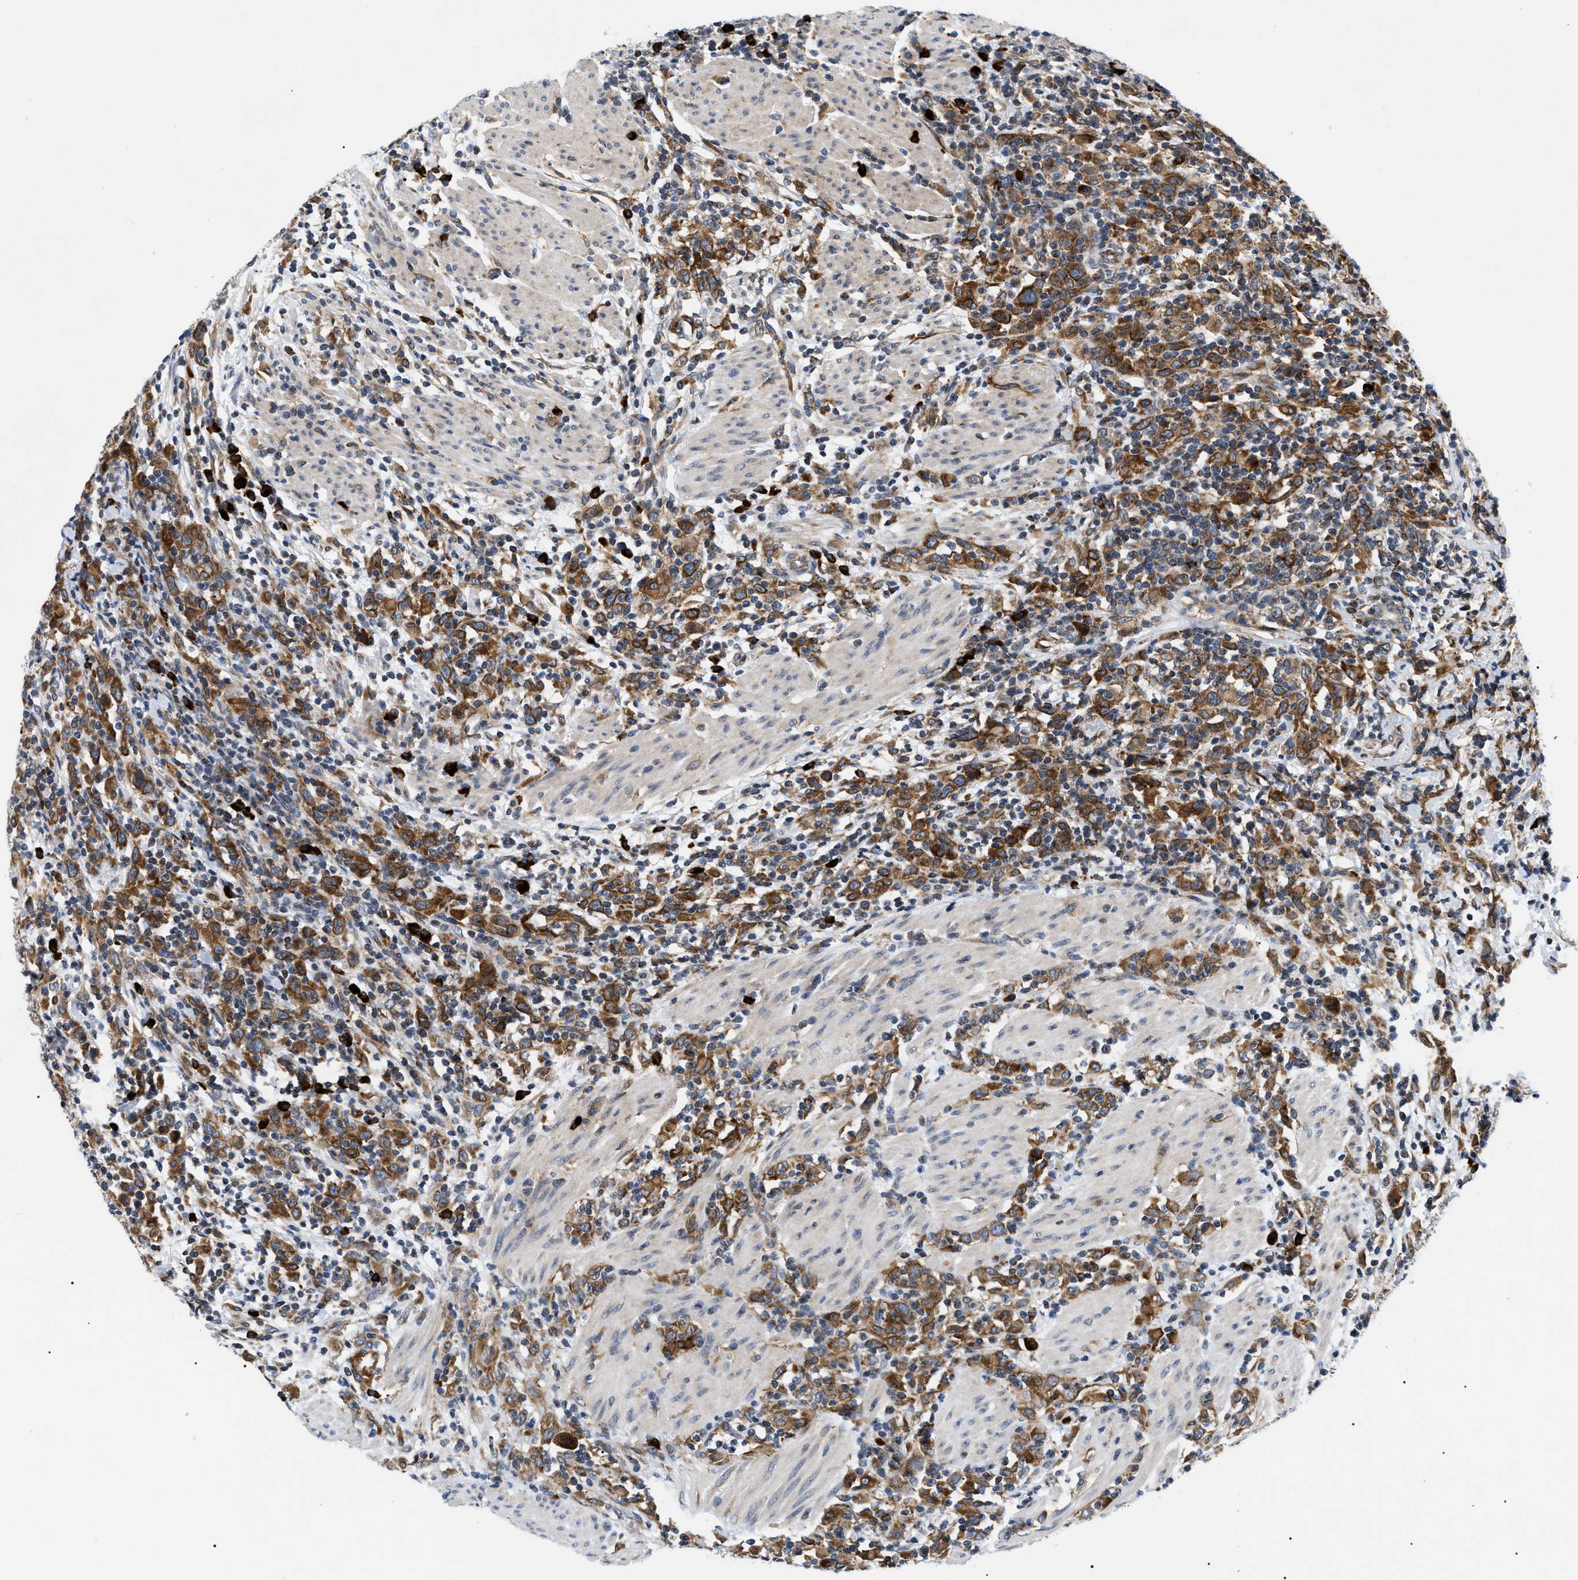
{"staining": {"intensity": "strong", "quantity": ">75%", "location": "cytoplasmic/membranous"}, "tissue": "urothelial cancer", "cell_type": "Tumor cells", "image_type": "cancer", "snomed": [{"axis": "morphology", "description": "Urothelial carcinoma, High grade"}, {"axis": "topography", "description": "Urinary bladder"}], "caption": "The micrograph shows a brown stain indicating the presence of a protein in the cytoplasmic/membranous of tumor cells in urothelial cancer.", "gene": "DERL1", "patient": {"sex": "male", "age": 61}}